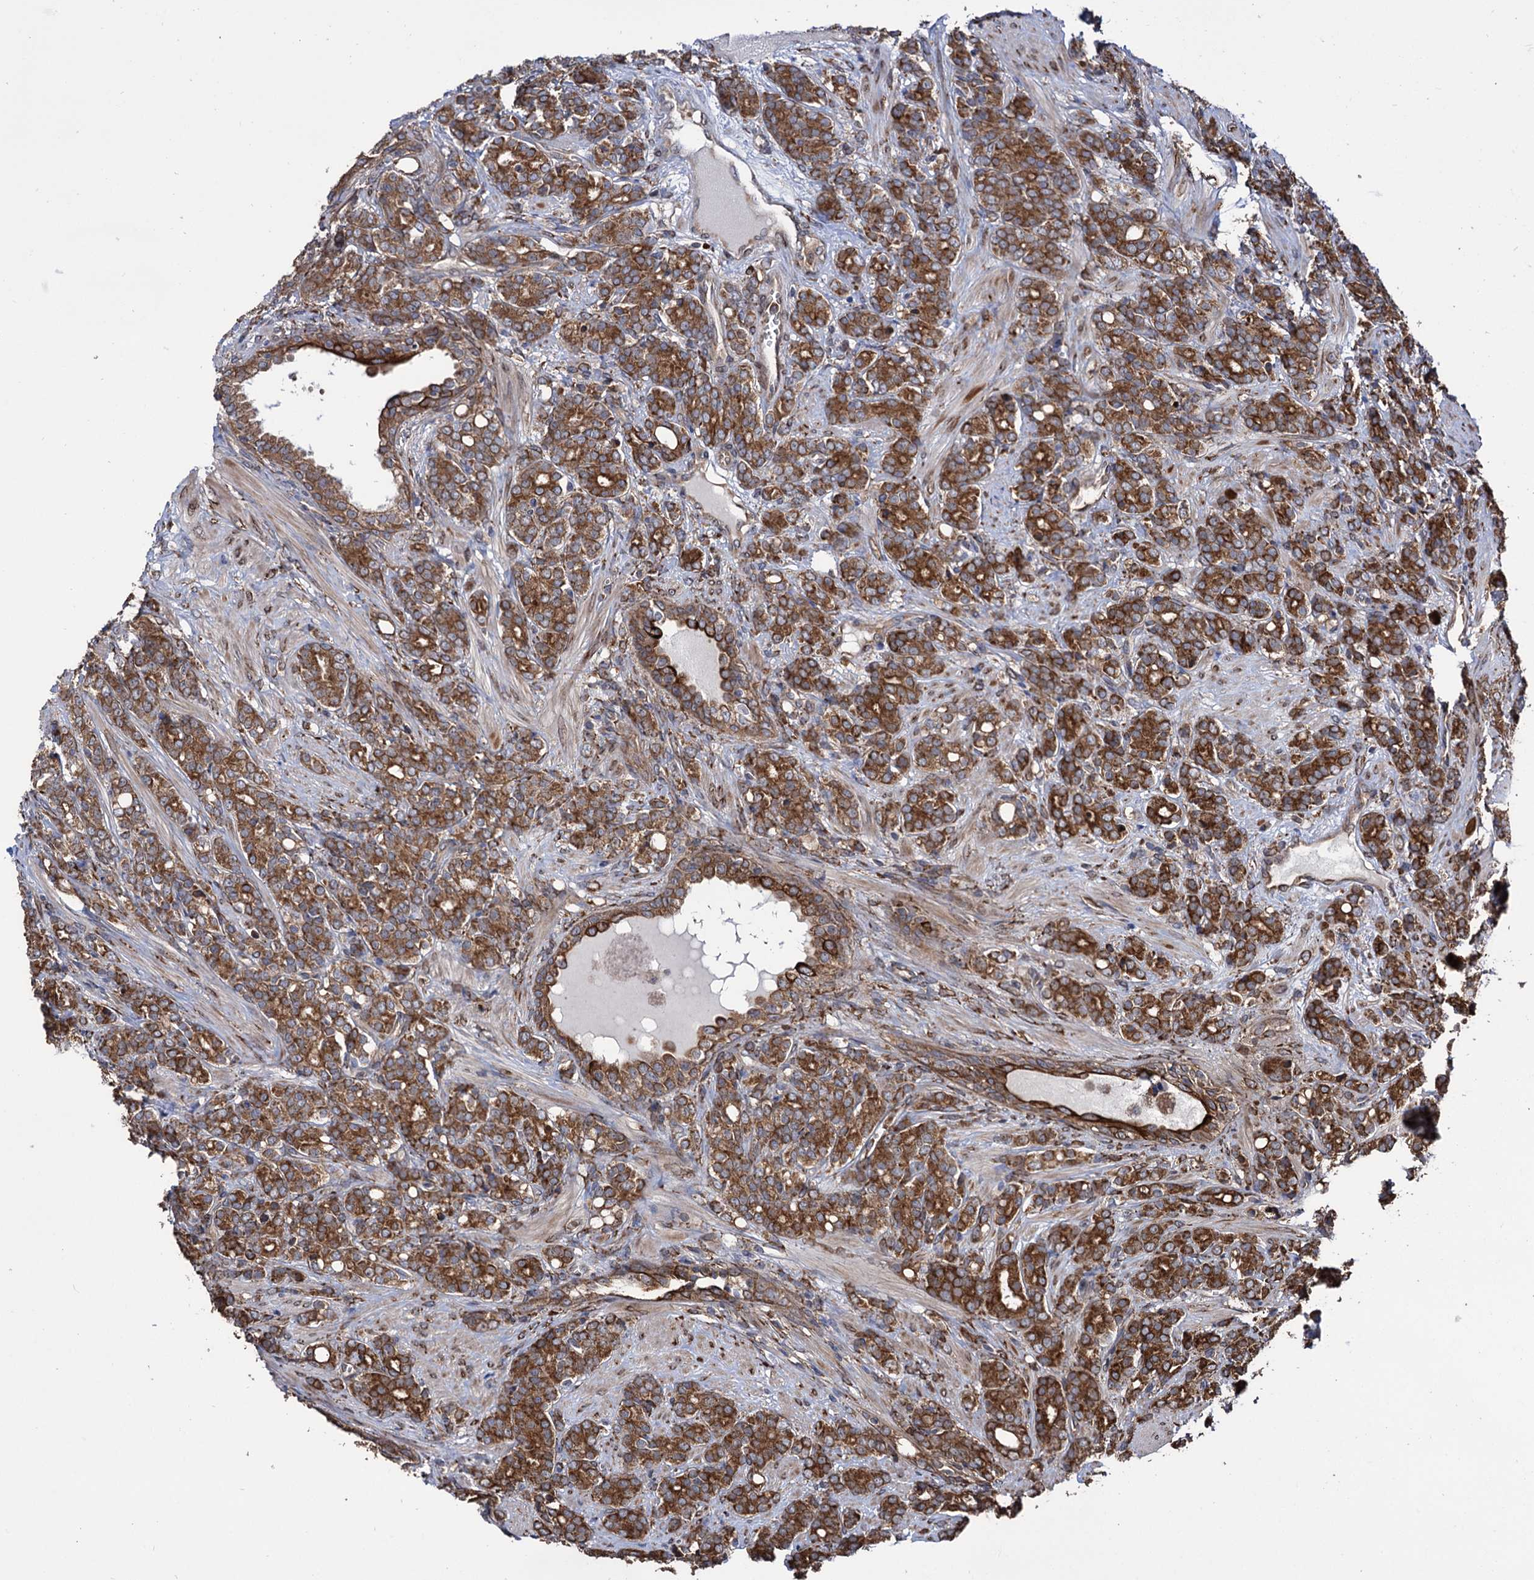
{"staining": {"intensity": "strong", "quantity": ">75%", "location": "cytoplasmic/membranous"}, "tissue": "prostate cancer", "cell_type": "Tumor cells", "image_type": "cancer", "snomed": [{"axis": "morphology", "description": "Adenocarcinoma, High grade"}, {"axis": "topography", "description": "Prostate"}], "caption": "Prostate cancer stained with a protein marker reveals strong staining in tumor cells.", "gene": "CDAN1", "patient": {"sex": "male", "age": 62}}